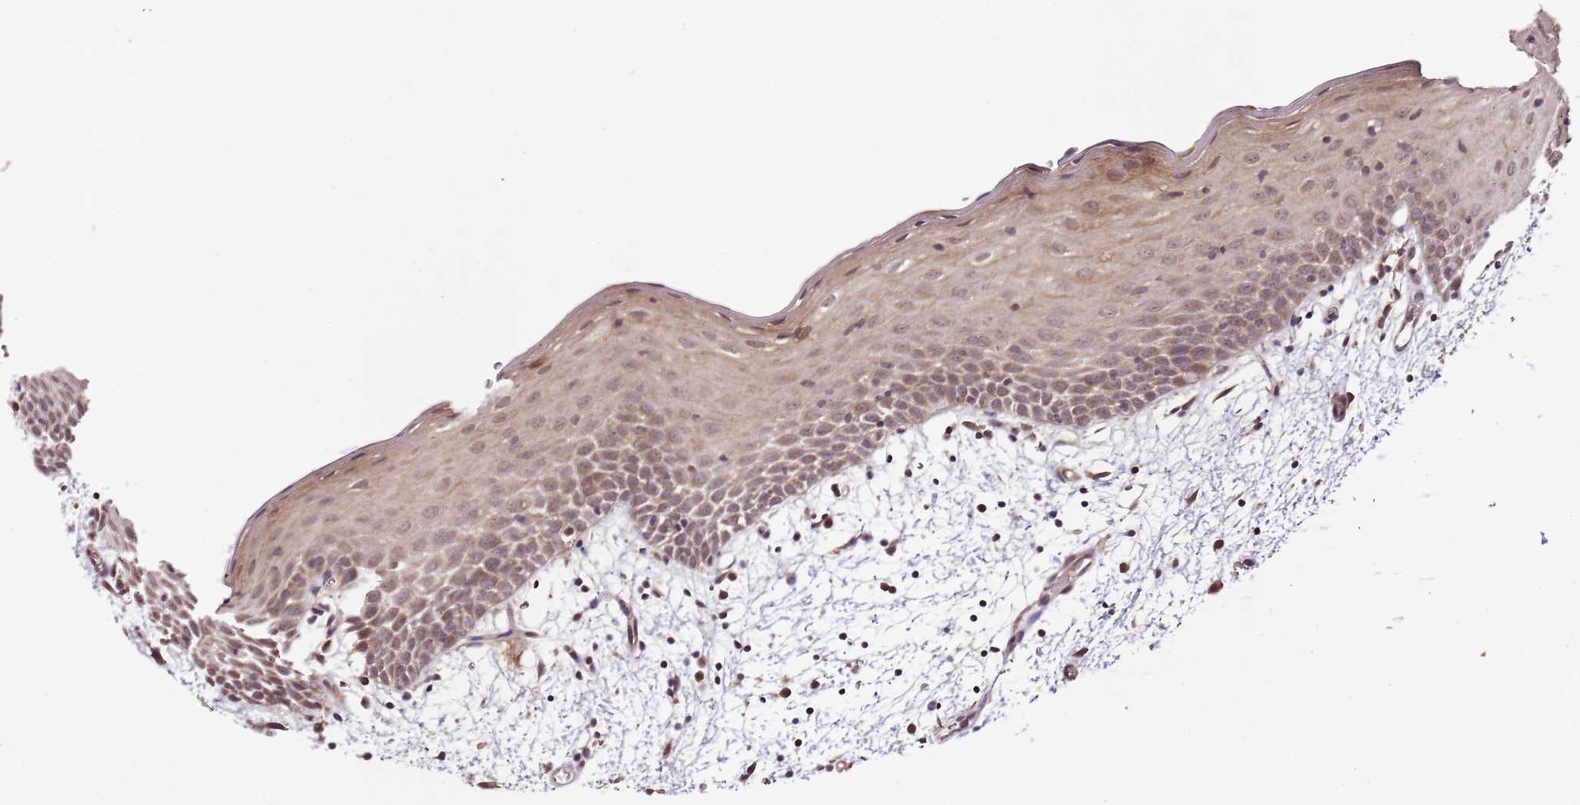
{"staining": {"intensity": "moderate", "quantity": ">75%", "location": "cytoplasmic/membranous"}, "tissue": "oral mucosa", "cell_type": "Squamous epithelial cells", "image_type": "normal", "snomed": [{"axis": "morphology", "description": "Normal tissue, NOS"}, {"axis": "topography", "description": "Skeletal muscle"}, {"axis": "topography", "description": "Oral tissue"}, {"axis": "topography", "description": "Salivary gland"}, {"axis": "topography", "description": "Peripheral nerve tissue"}], "caption": "Brown immunohistochemical staining in unremarkable oral mucosa displays moderate cytoplasmic/membranous staining in about >75% of squamous epithelial cells.", "gene": "LIN37", "patient": {"sex": "male", "age": 54}}